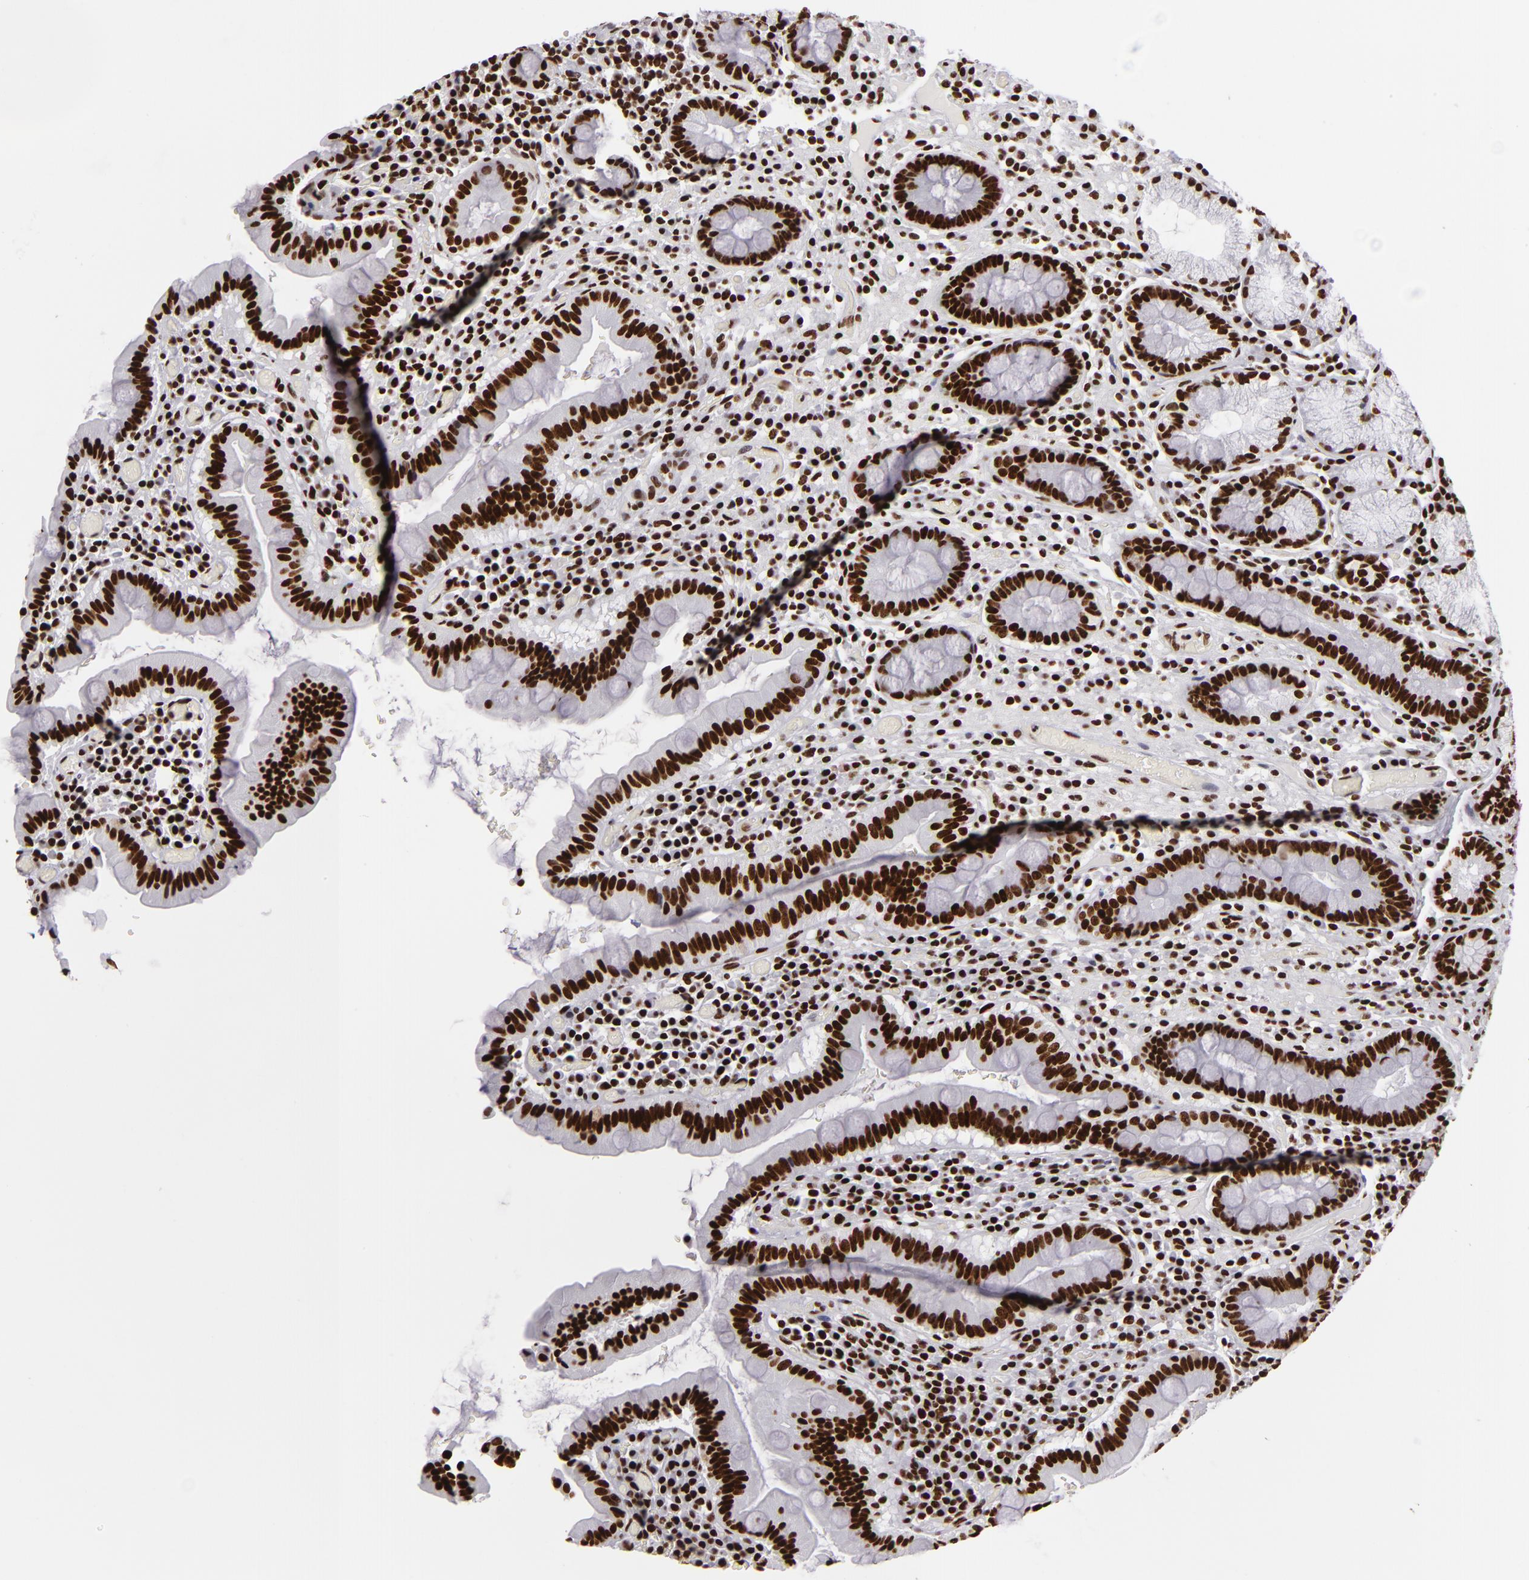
{"staining": {"intensity": "strong", "quantity": ">75%", "location": "nuclear"}, "tissue": "duodenum", "cell_type": "Glandular cells", "image_type": "normal", "snomed": [{"axis": "morphology", "description": "Normal tissue, NOS"}, {"axis": "topography", "description": "Stomach, lower"}, {"axis": "topography", "description": "Duodenum"}], "caption": "An IHC photomicrograph of unremarkable tissue is shown. Protein staining in brown highlights strong nuclear positivity in duodenum within glandular cells. The protein of interest is shown in brown color, while the nuclei are stained blue.", "gene": "SAFB", "patient": {"sex": "male", "age": 84}}